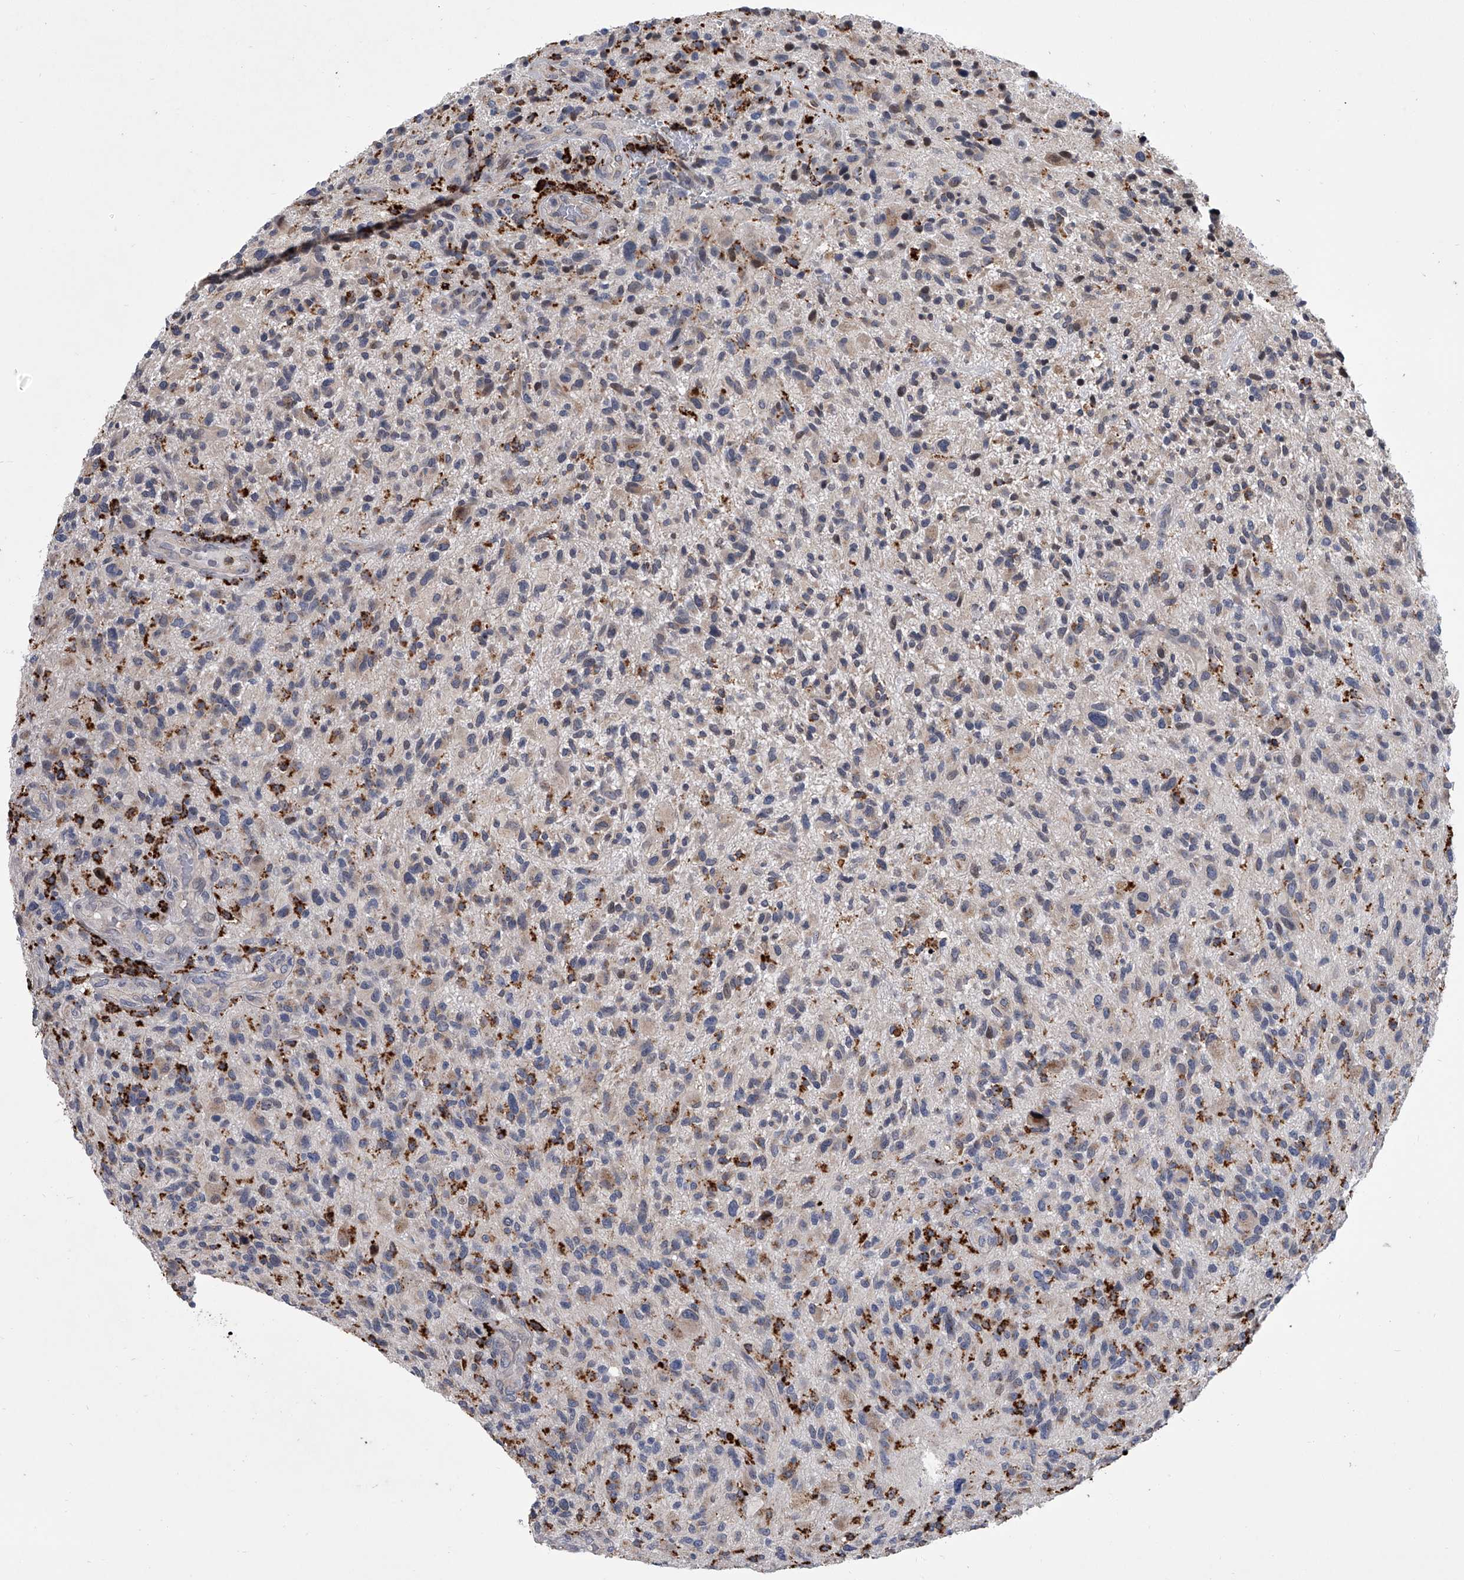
{"staining": {"intensity": "weak", "quantity": "<25%", "location": "cytoplasmic/membranous"}, "tissue": "glioma", "cell_type": "Tumor cells", "image_type": "cancer", "snomed": [{"axis": "morphology", "description": "Glioma, malignant, High grade"}, {"axis": "topography", "description": "Brain"}], "caption": "An immunohistochemistry image of glioma is shown. There is no staining in tumor cells of glioma. The staining is performed using DAB brown chromogen with nuclei counter-stained in using hematoxylin.", "gene": "TRIM8", "patient": {"sex": "male", "age": 47}}